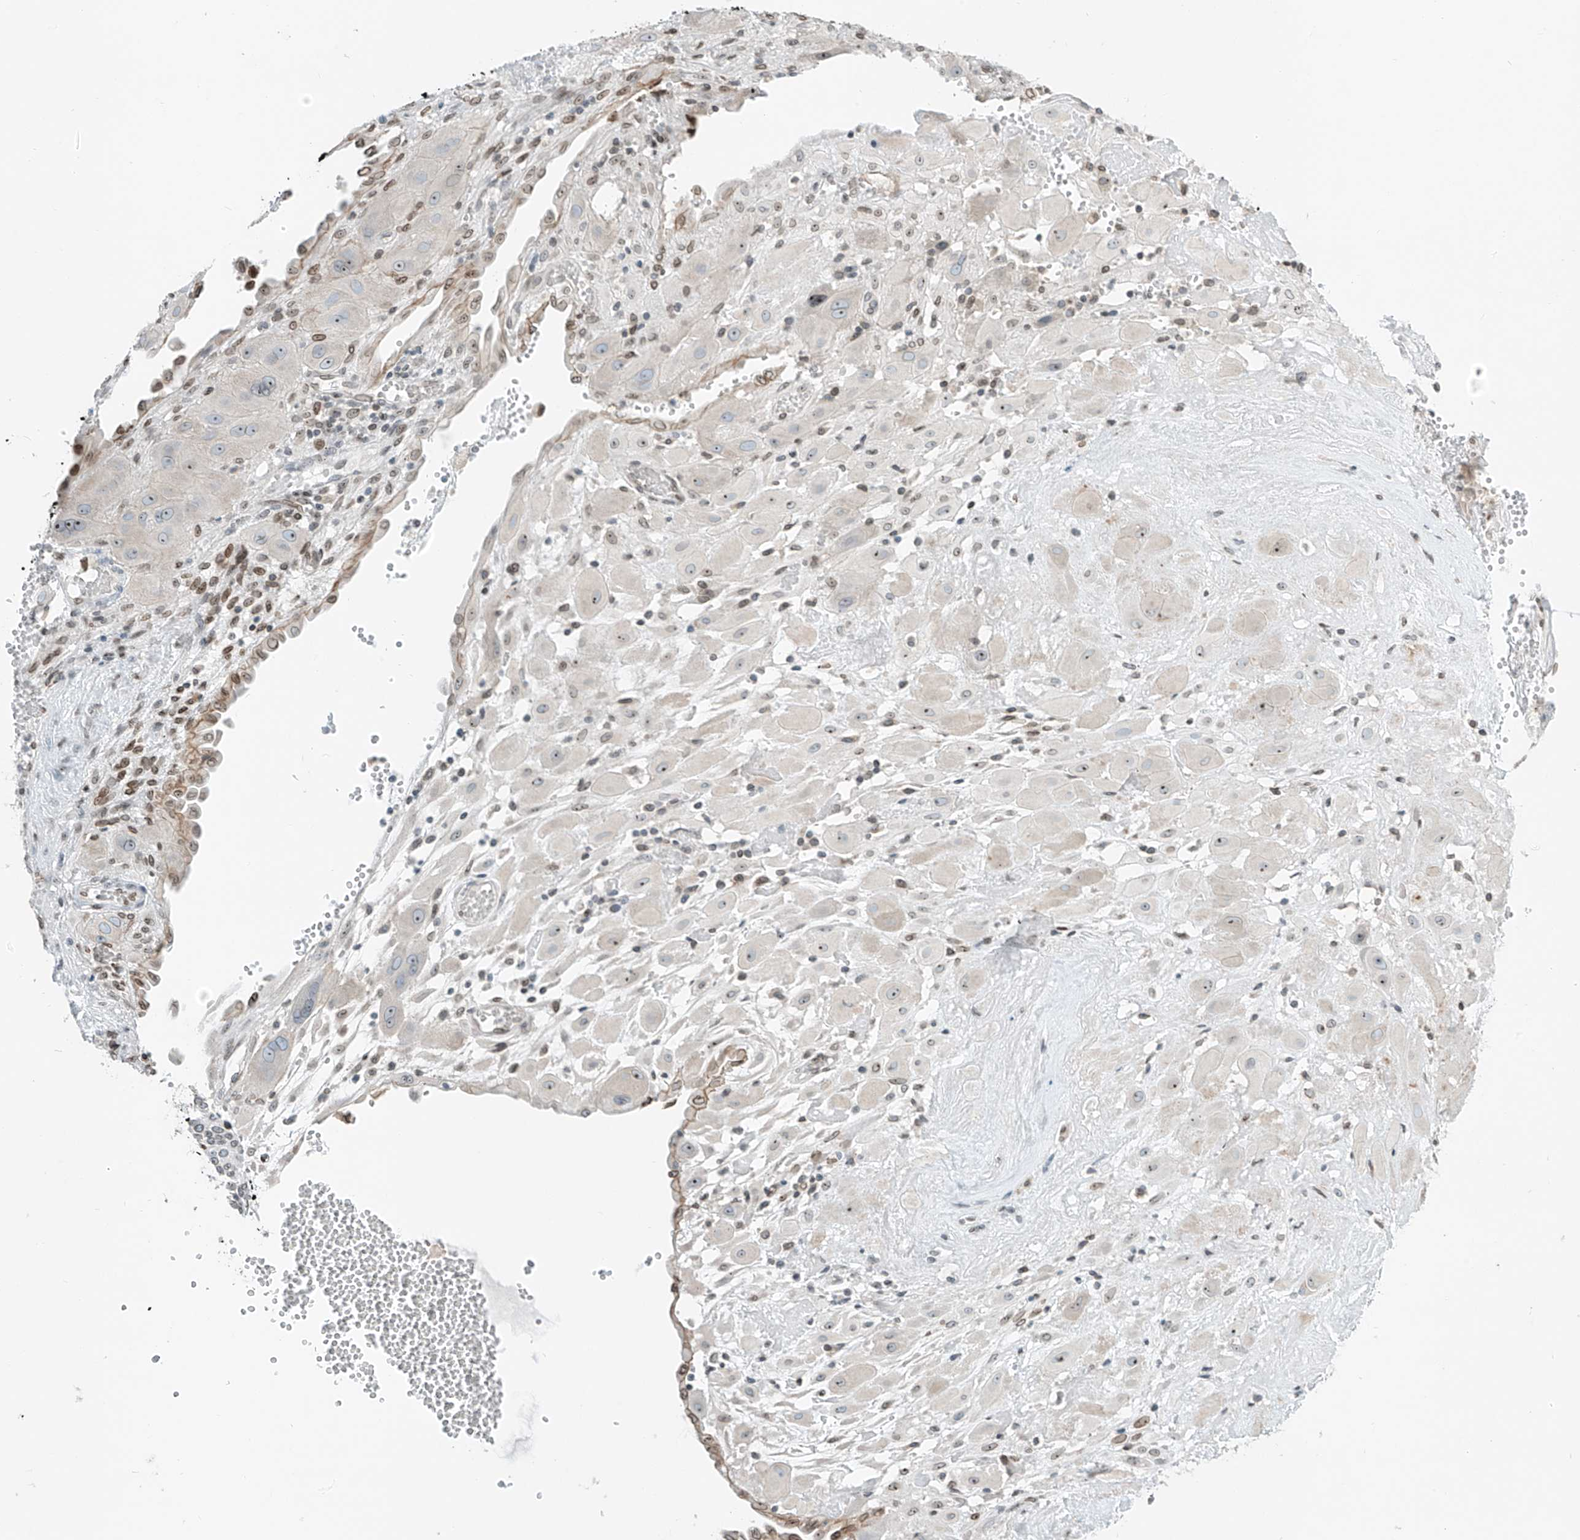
{"staining": {"intensity": "moderate", "quantity": "25%-75%", "location": "nuclear"}, "tissue": "cervical cancer", "cell_type": "Tumor cells", "image_type": "cancer", "snomed": [{"axis": "morphology", "description": "Squamous cell carcinoma, NOS"}, {"axis": "topography", "description": "Cervix"}], "caption": "A photomicrograph of squamous cell carcinoma (cervical) stained for a protein exhibits moderate nuclear brown staining in tumor cells.", "gene": "SAMD15", "patient": {"sex": "female", "age": 34}}